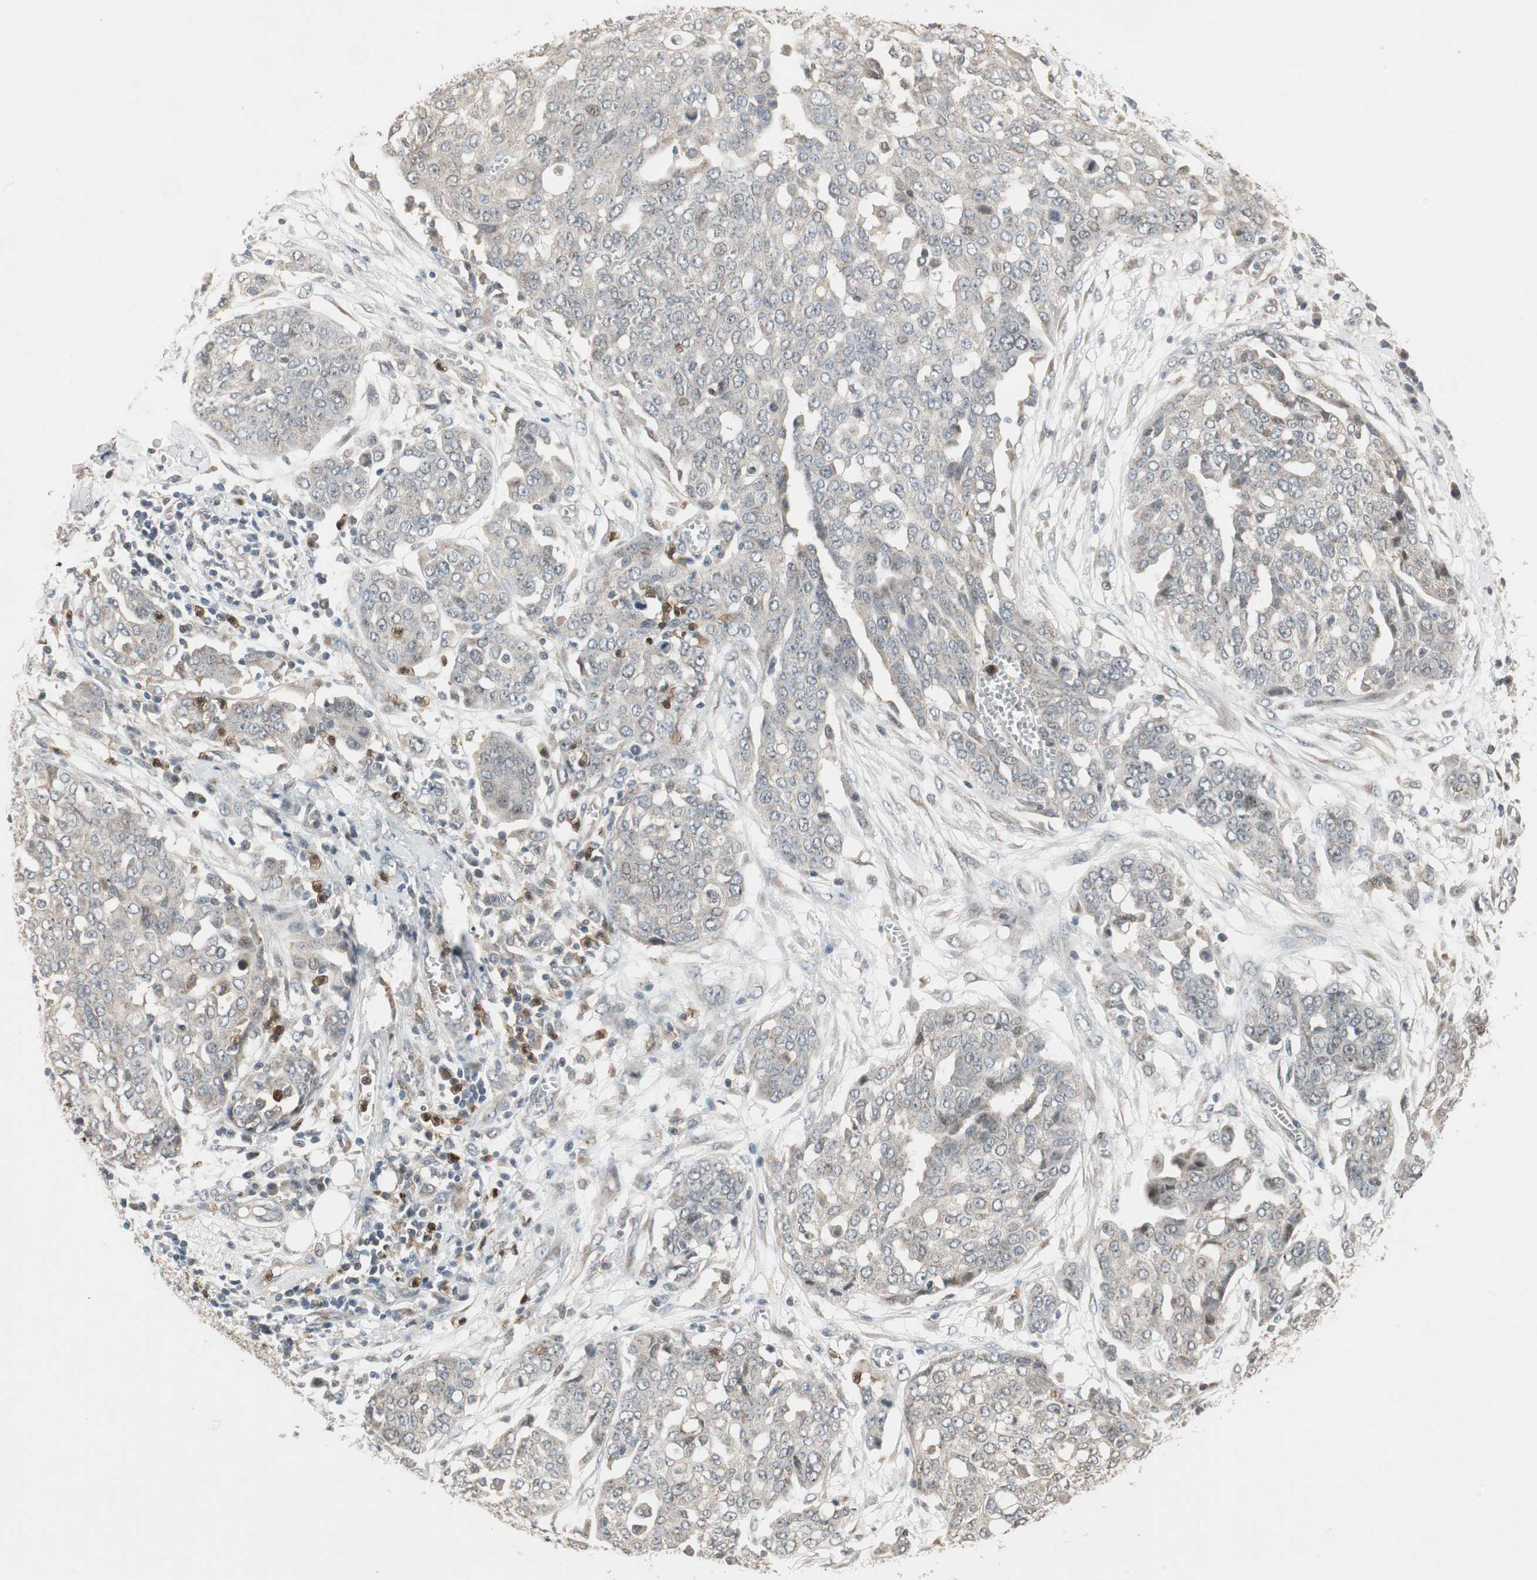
{"staining": {"intensity": "weak", "quantity": "<25%", "location": "cytoplasmic/membranous"}, "tissue": "ovarian cancer", "cell_type": "Tumor cells", "image_type": "cancer", "snomed": [{"axis": "morphology", "description": "Cystadenocarcinoma, serous, NOS"}, {"axis": "topography", "description": "Soft tissue"}, {"axis": "topography", "description": "Ovary"}], "caption": "This is an IHC photomicrograph of human ovarian cancer. There is no positivity in tumor cells.", "gene": "SNX4", "patient": {"sex": "female", "age": 57}}